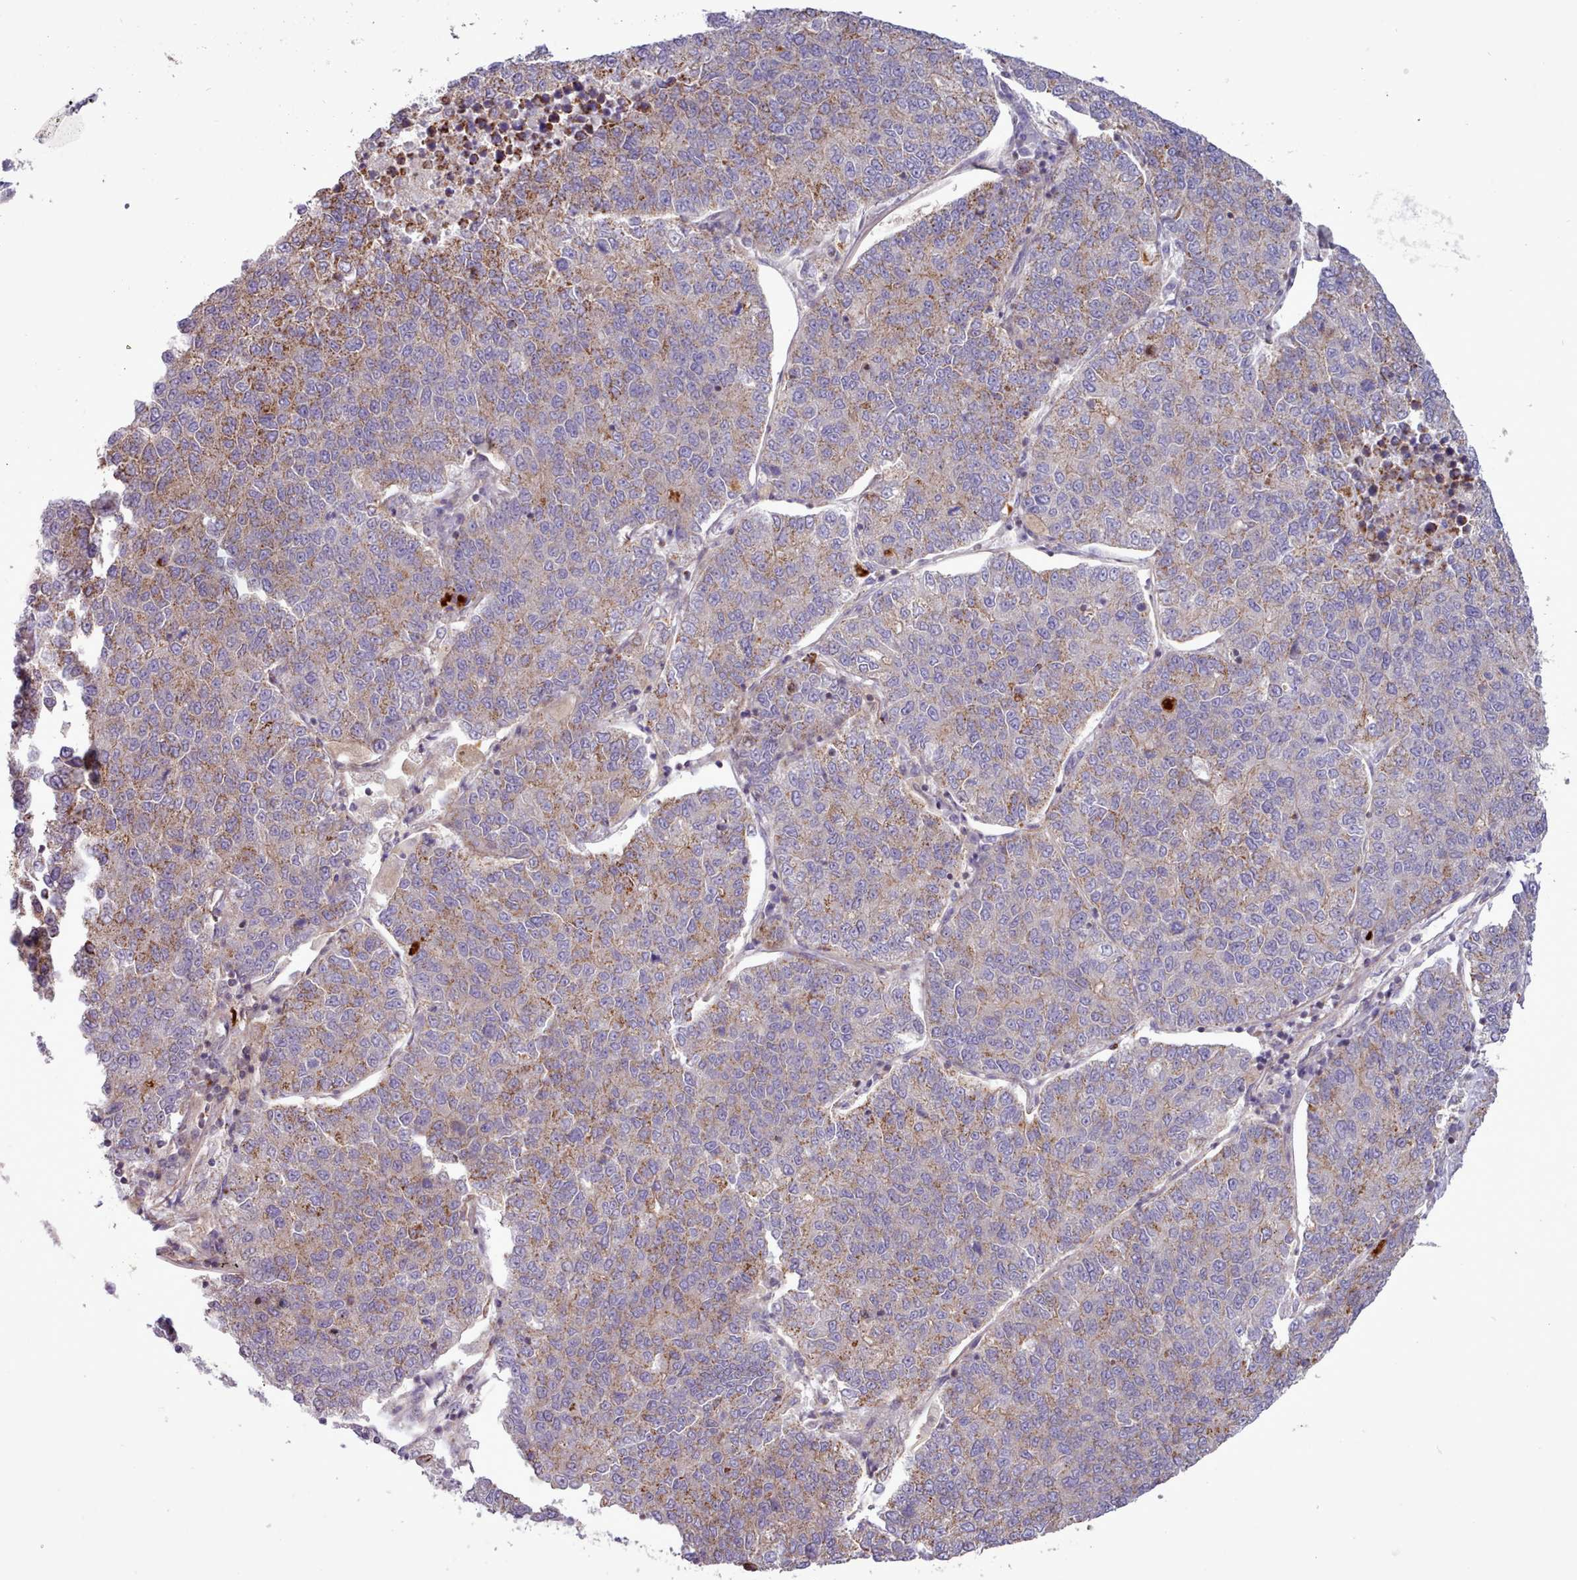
{"staining": {"intensity": "weak", "quantity": "25%-75%", "location": "cytoplasmic/membranous"}, "tissue": "lung cancer", "cell_type": "Tumor cells", "image_type": "cancer", "snomed": [{"axis": "morphology", "description": "Adenocarcinoma, NOS"}, {"axis": "topography", "description": "Lung"}], "caption": "Weak cytoplasmic/membranous staining is identified in about 25%-75% of tumor cells in adenocarcinoma (lung).", "gene": "TENT4B", "patient": {"sex": "male", "age": 49}}